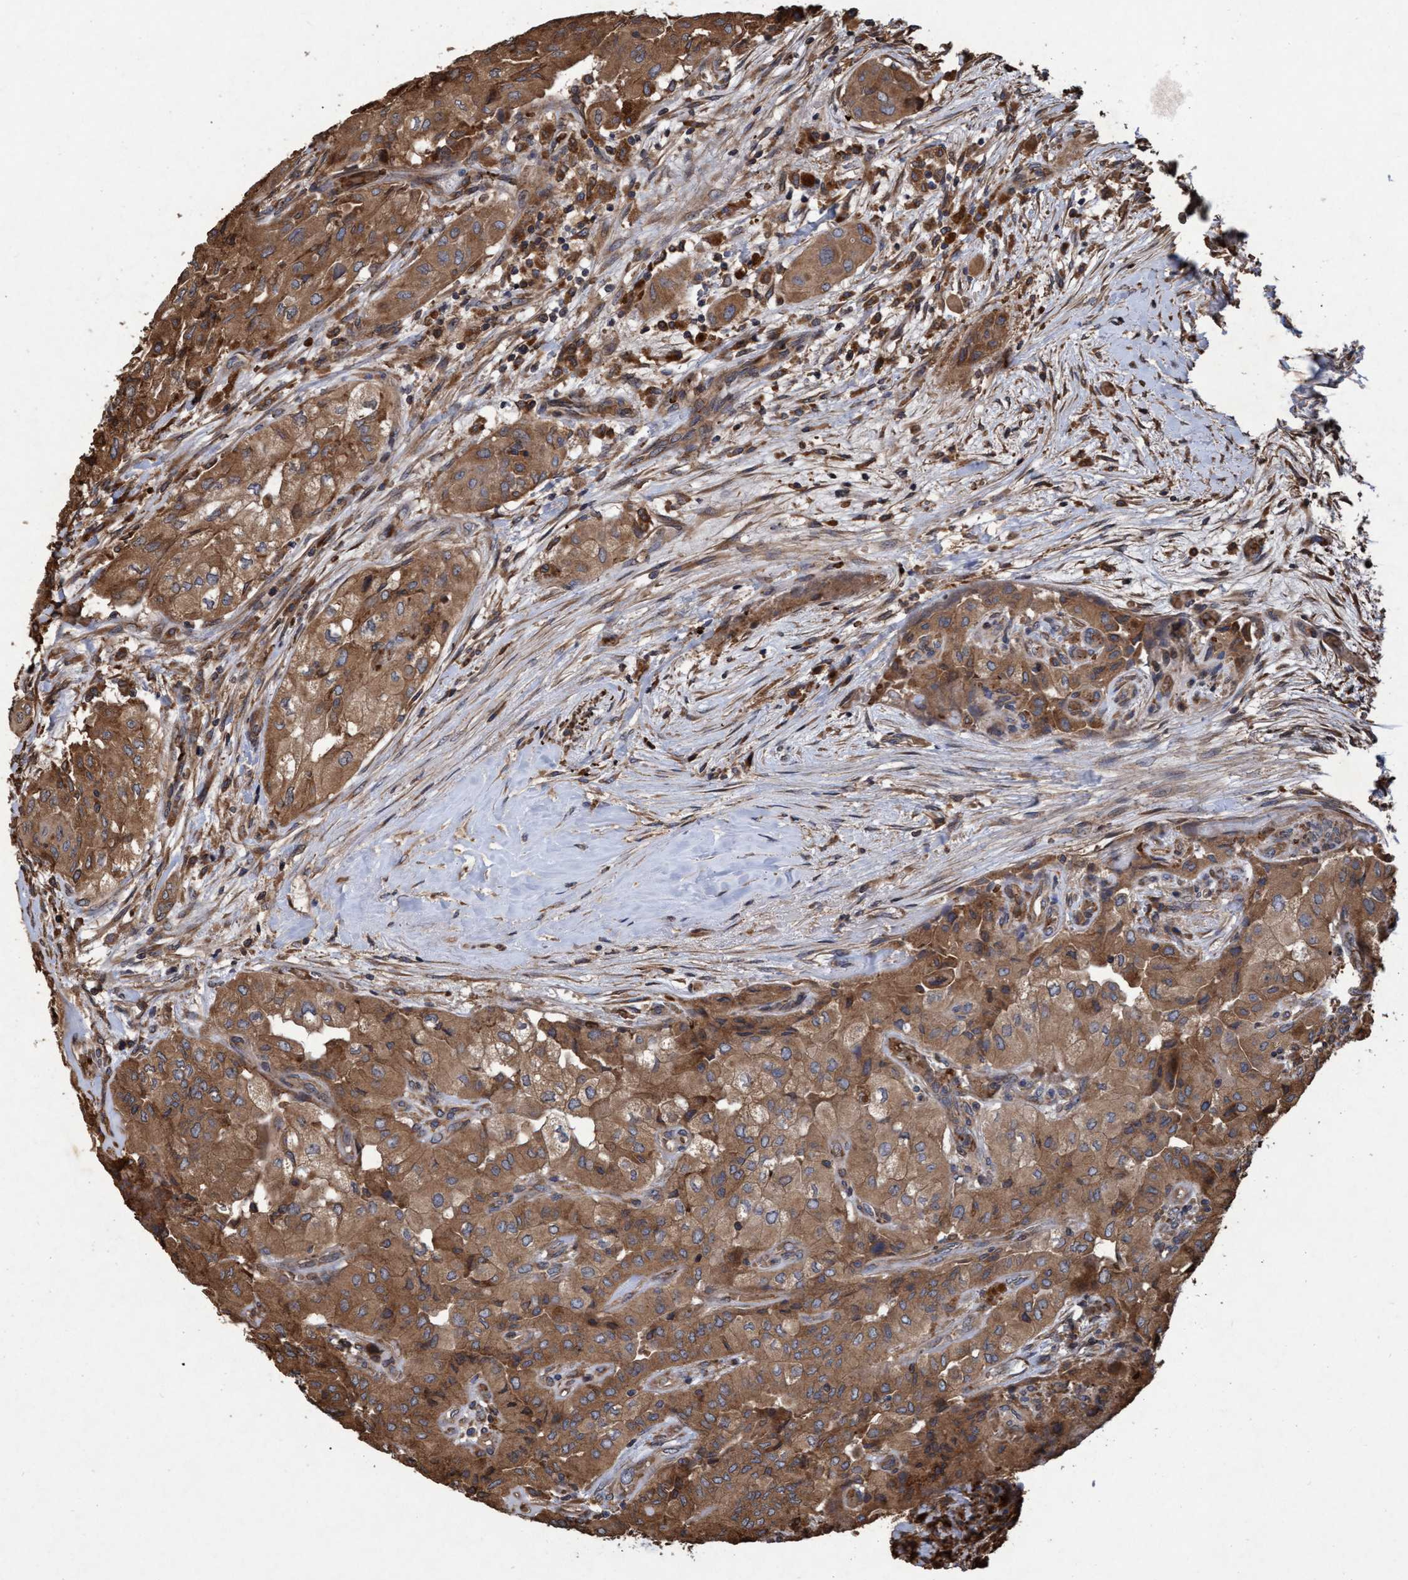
{"staining": {"intensity": "moderate", "quantity": ">75%", "location": "cytoplasmic/membranous"}, "tissue": "thyroid cancer", "cell_type": "Tumor cells", "image_type": "cancer", "snomed": [{"axis": "morphology", "description": "Papillary adenocarcinoma, NOS"}, {"axis": "topography", "description": "Thyroid gland"}], "caption": "A photomicrograph of thyroid papillary adenocarcinoma stained for a protein displays moderate cytoplasmic/membranous brown staining in tumor cells. The staining was performed using DAB (3,3'-diaminobenzidine) to visualize the protein expression in brown, while the nuclei were stained in blue with hematoxylin (Magnification: 20x).", "gene": "CHMP6", "patient": {"sex": "female", "age": 59}}